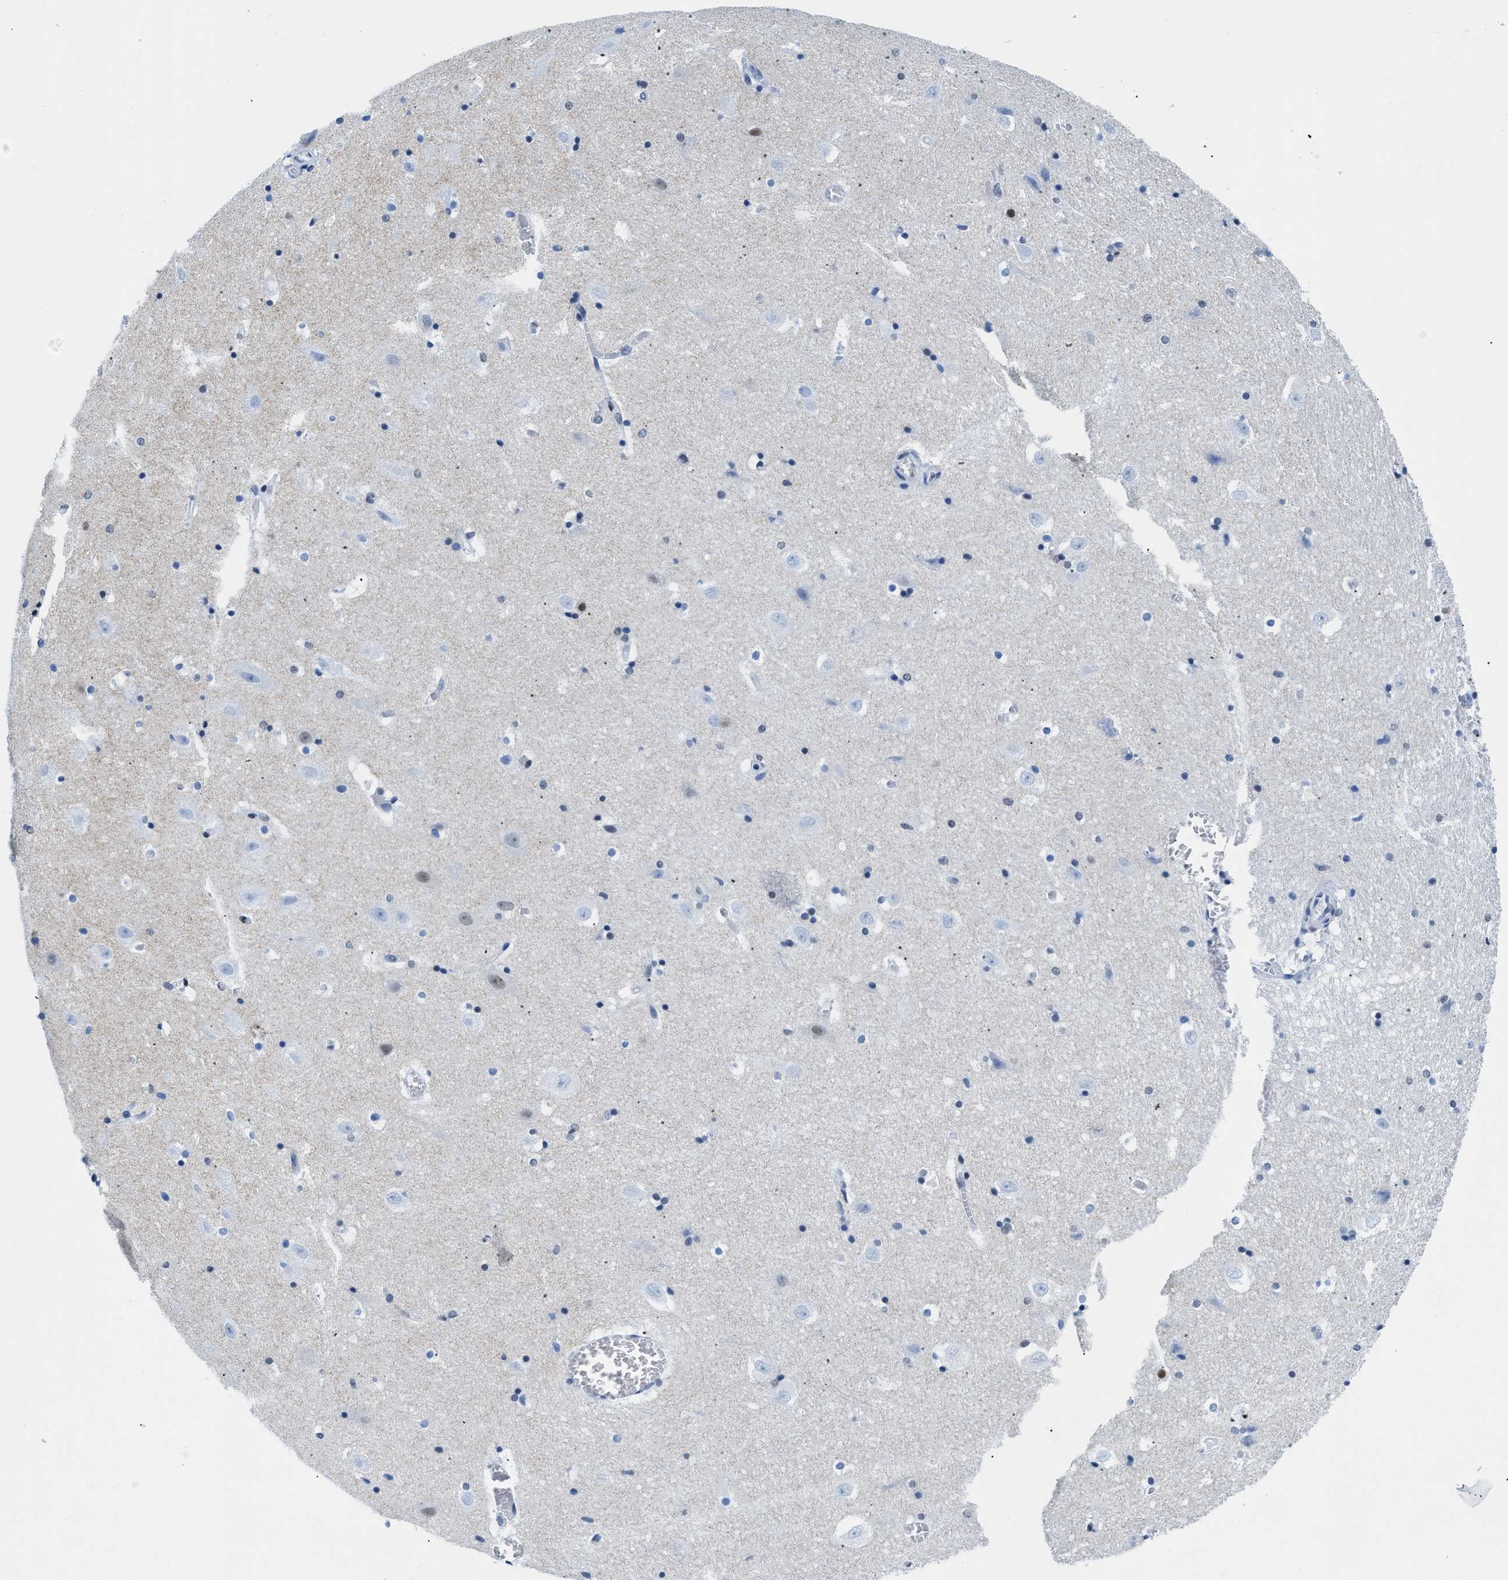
{"staining": {"intensity": "moderate", "quantity": "<25%", "location": "nuclear"}, "tissue": "hippocampus", "cell_type": "Glial cells", "image_type": "normal", "snomed": [{"axis": "morphology", "description": "Normal tissue, NOS"}, {"axis": "topography", "description": "Hippocampus"}], "caption": "Protein expression analysis of benign human hippocampus reveals moderate nuclear staining in approximately <25% of glial cells. Using DAB (brown) and hematoxylin (blue) stains, captured at high magnification using brightfield microscopy.", "gene": "CTBP1", "patient": {"sex": "male", "age": 45}}